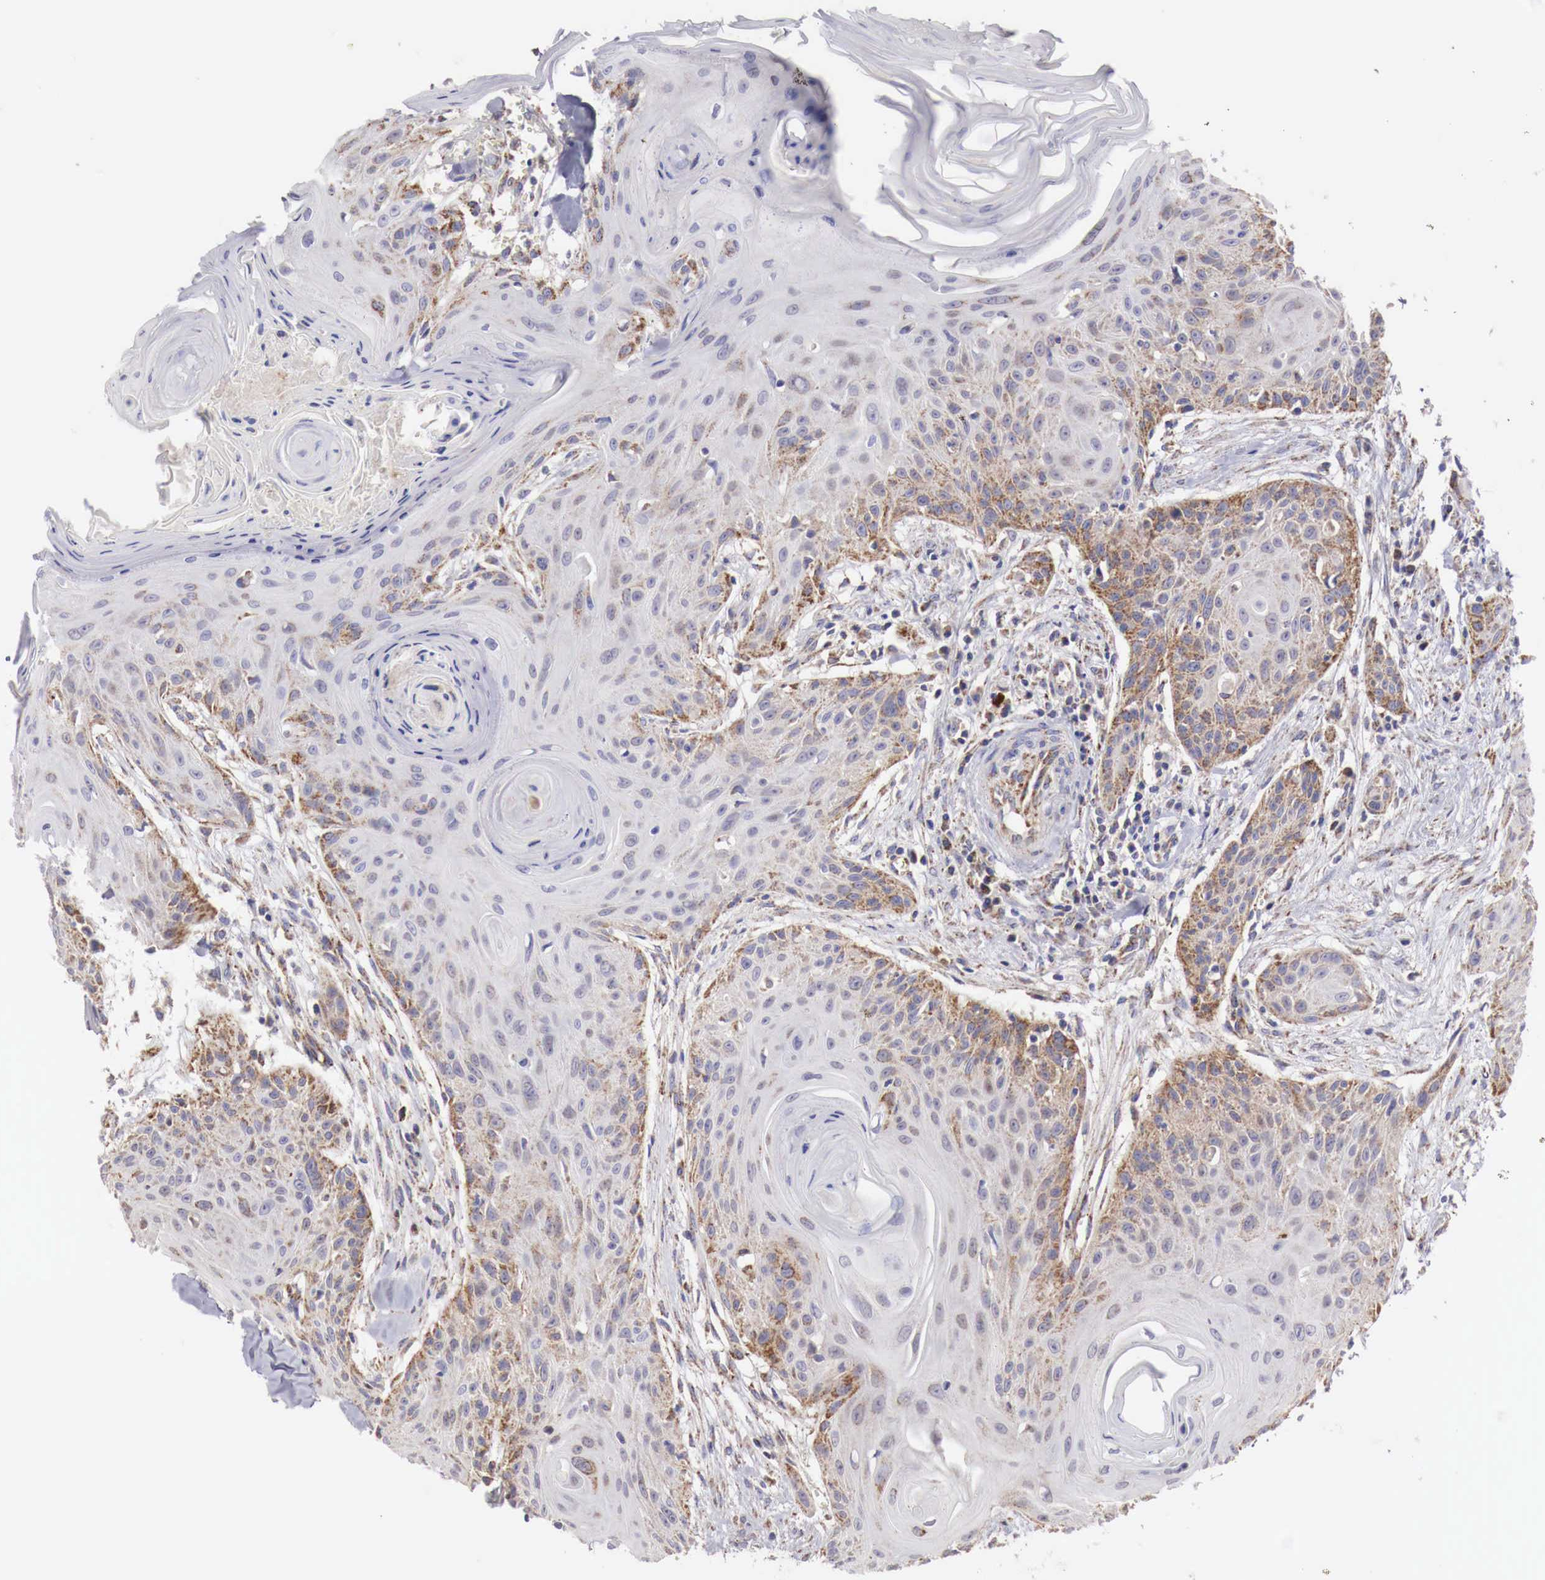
{"staining": {"intensity": "moderate", "quantity": "25%-75%", "location": "cytoplasmic/membranous"}, "tissue": "head and neck cancer", "cell_type": "Tumor cells", "image_type": "cancer", "snomed": [{"axis": "morphology", "description": "Squamous cell carcinoma, NOS"}, {"axis": "morphology", "description": "Squamous cell carcinoma, metastatic, NOS"}, {"axis": "topography", "description": "Lymph node"}, {"axis": "topography", "description": "Salivary gland"}, {"axis": "topography", "description": "Head-Neck"}], "caption": "Metastatic squamous cell carcinoma (head and neck) stained with a protein marker demonstrates moderate staining in tumor cells.", "gene": "XPNPEP3", "patient": {"sex": "female", "age": 74}}